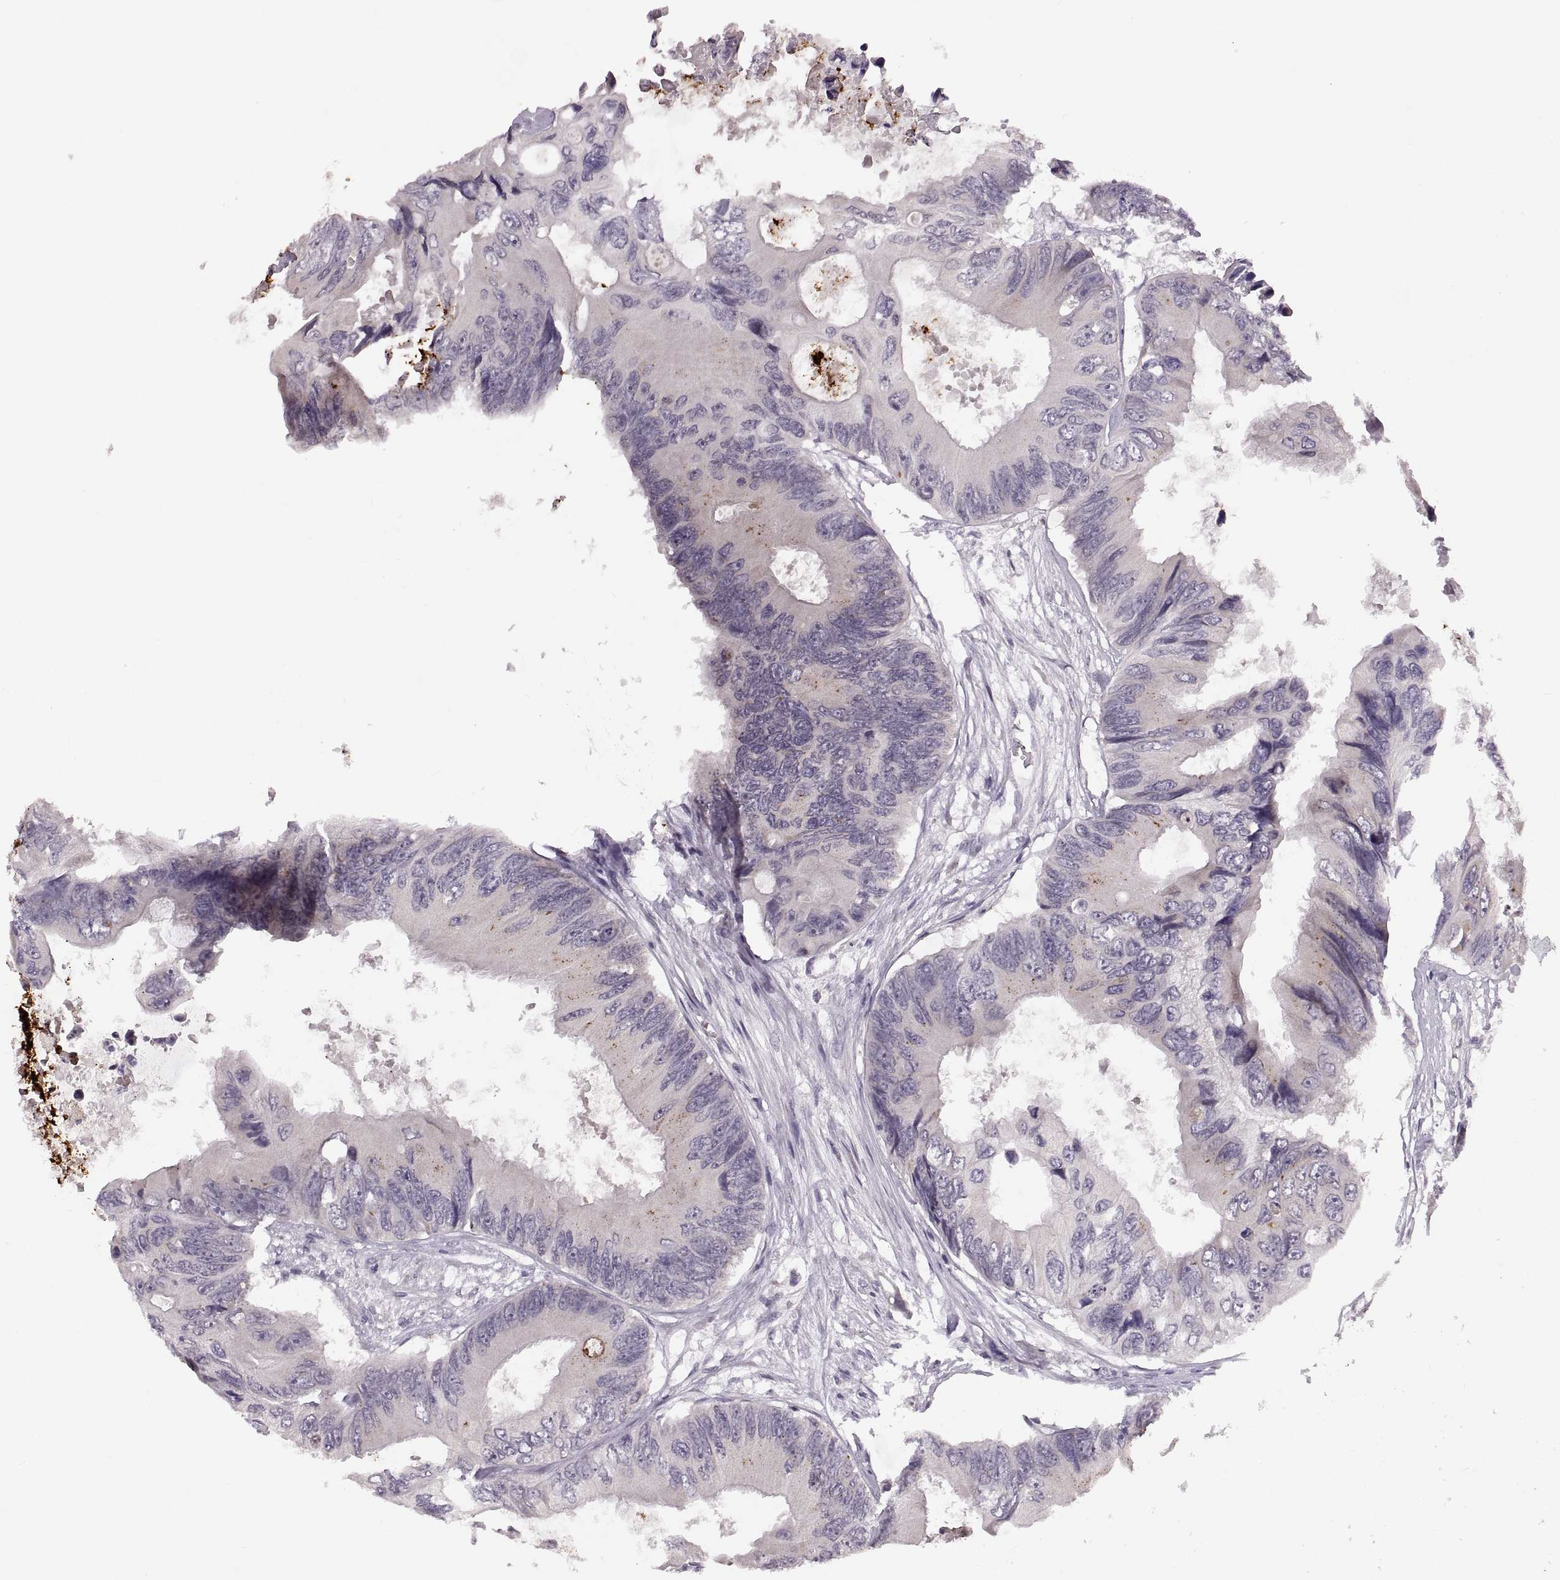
{"staining": {"intensity": "negative", "quantity": "none", "location": "none"}, "tissue": "colorectal cancer", "cell_type": "Tumor cells", "image_type": "cancer", "snomed": [{"axis": "morphology", "description": "Adenocarcinoma, NOS"}, {"axis": "topography", "description": "Rectum"}], "caption": "Tumor cells show no significant protein positivity in colorectal cancer (adenocarcinoma). Nuclei are stained in blue.", "gene": "ADH6", "patient": {"sex": "male", "age": 63}}